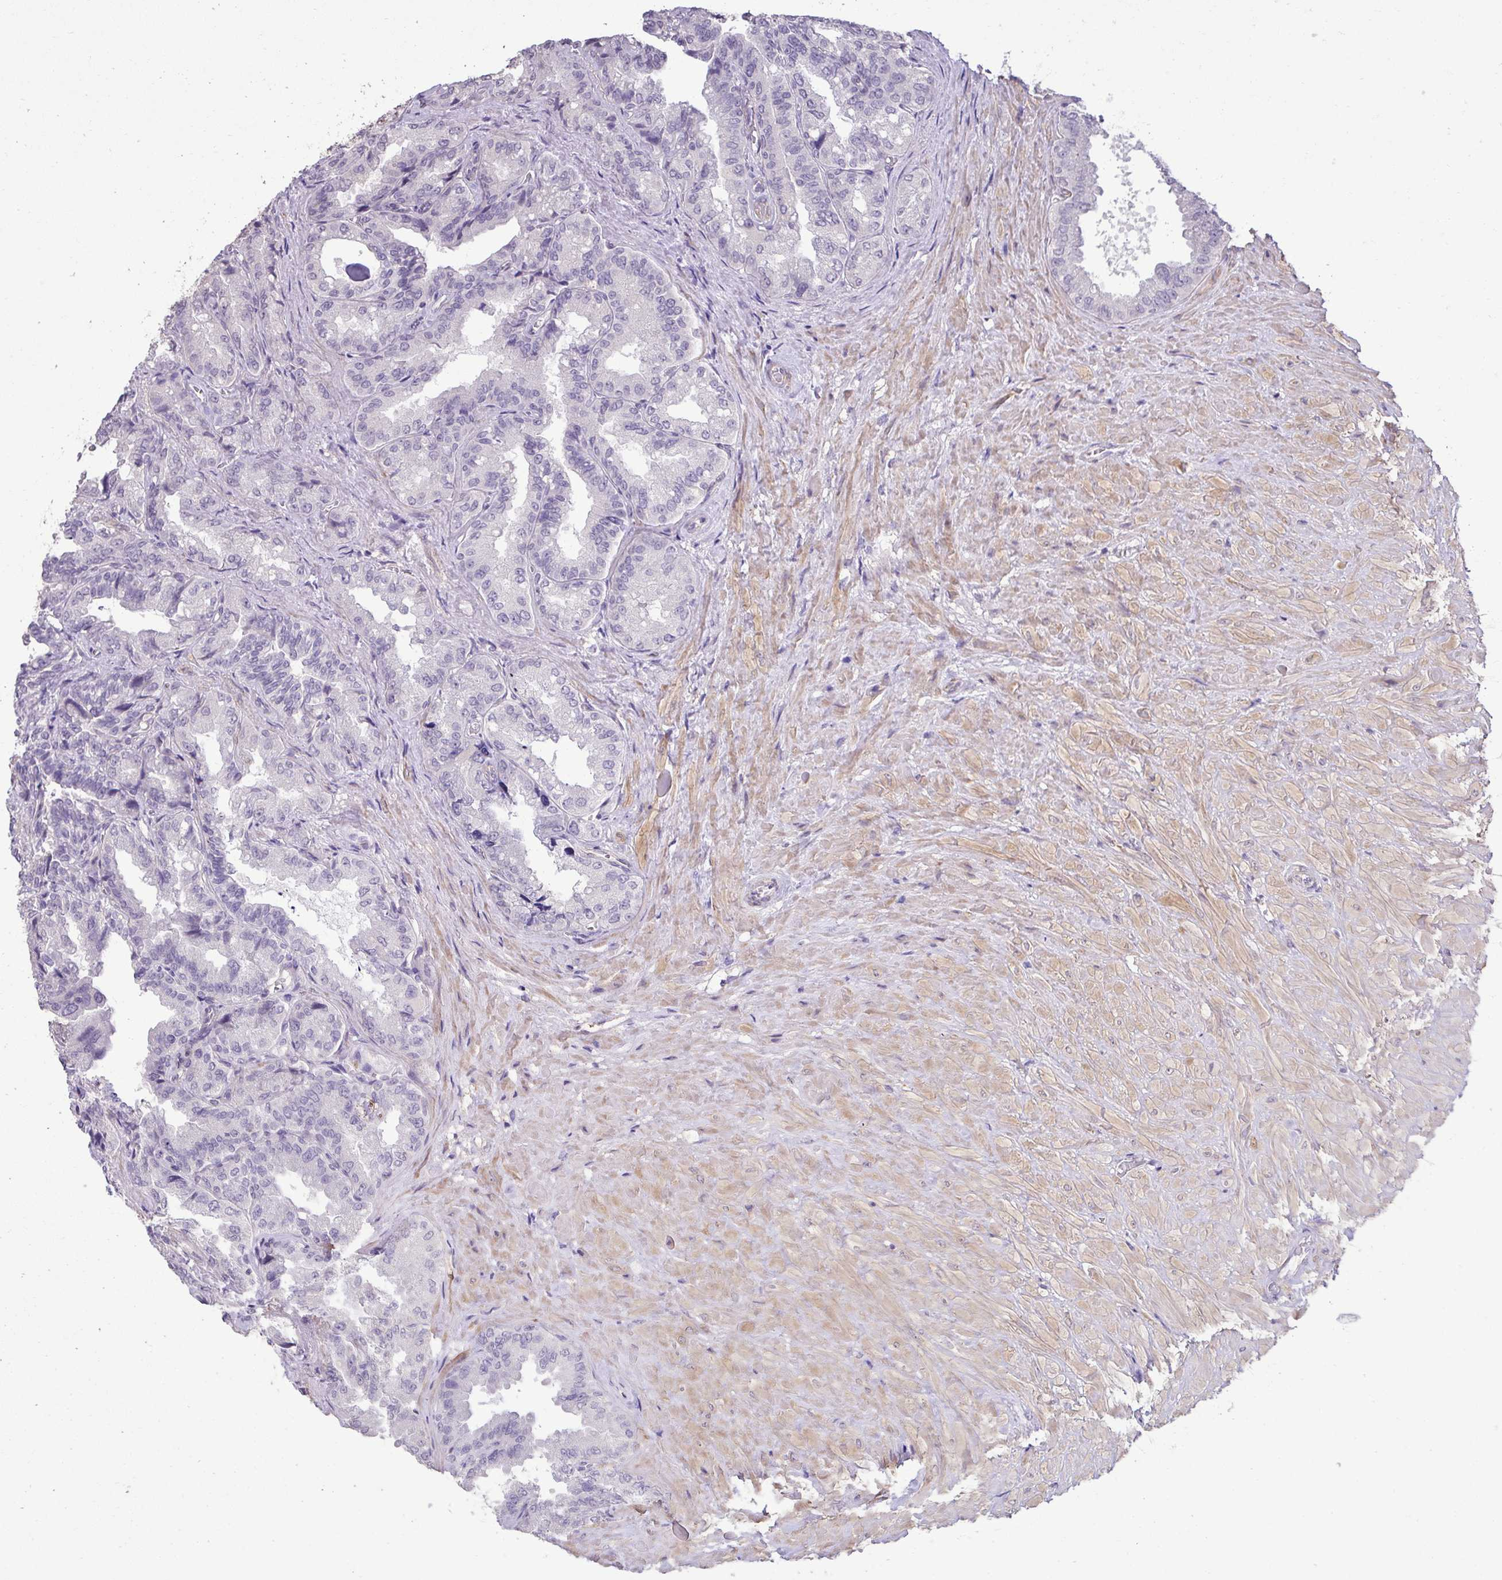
{"staining": {"intensity": "negative", "quantity": "none", "location": "none"}, "tissue": "seminal vesicle", "cell_type": "Glandular cells", "image_type": "normal", "snomed": [{"axis": "morphology", "description": "Normal tissue, NOS"}, {"axis": "topography", "description": "Seminal veicle"}], "caption": "A histopathology image of seminal vesicle stained for a protein exhibits no brown staining in glandular cells.", "gene": "SLC30A3", "patient": {"sex": "male", "age": 68}}